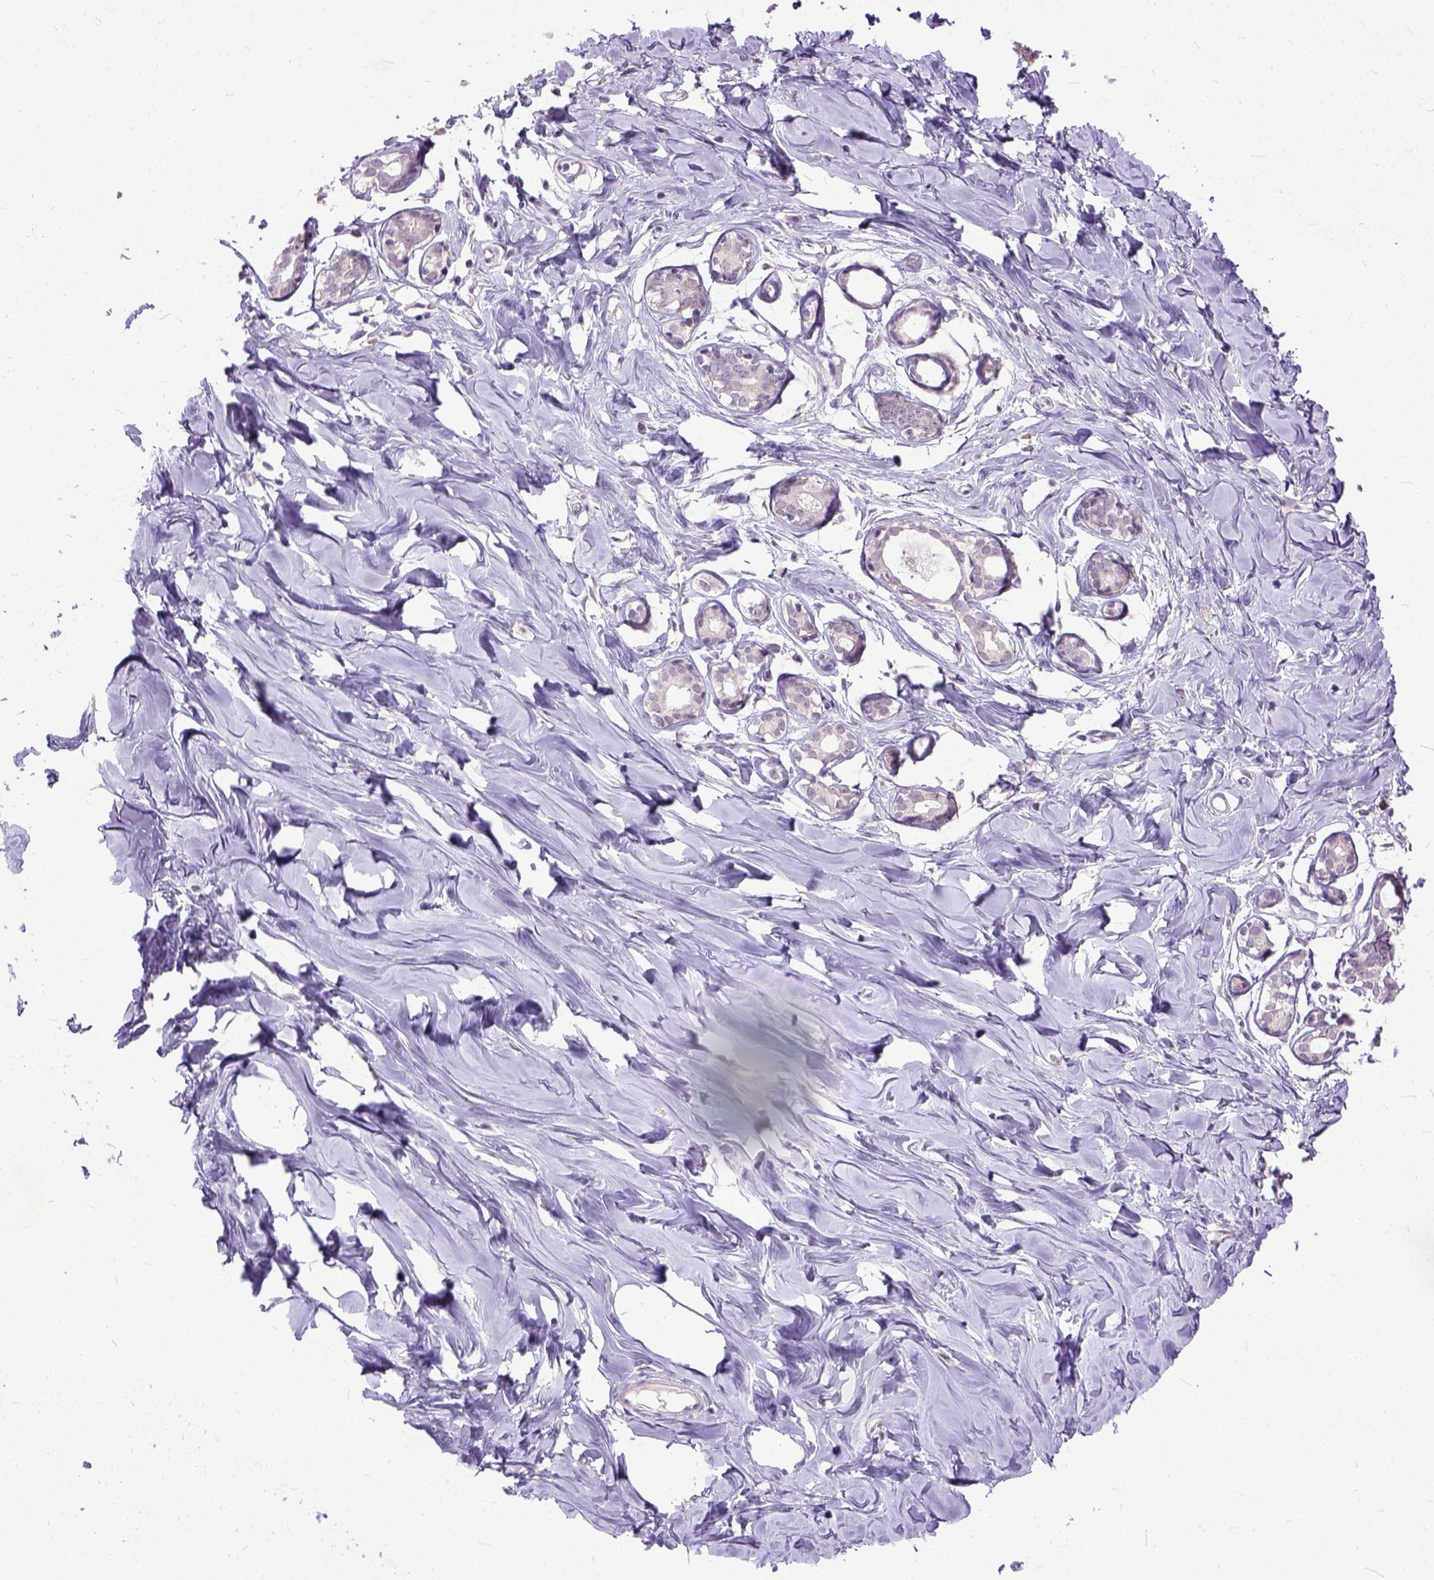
{"staining": {"intensity": "negative", "quantity": "none", "location": "none"}, "tissue": "breast", "cell_type": "Adipocytes", "image_type": "normal", "snomed": [{"axis": "morphology", "description": "Normal tissue, NOS"}, {"axis": "topography", "description": "Breast"}], "caption": "Immunohistochemistry (IHC) of normal human breast demonstrates no expression in adipocytes. (DAB immunohistochemistry (IHC) visualized using brightfield microscopy, high magnification).", "gene": "TCEAL7", "patient": {"sex": "female", "age": 27}}